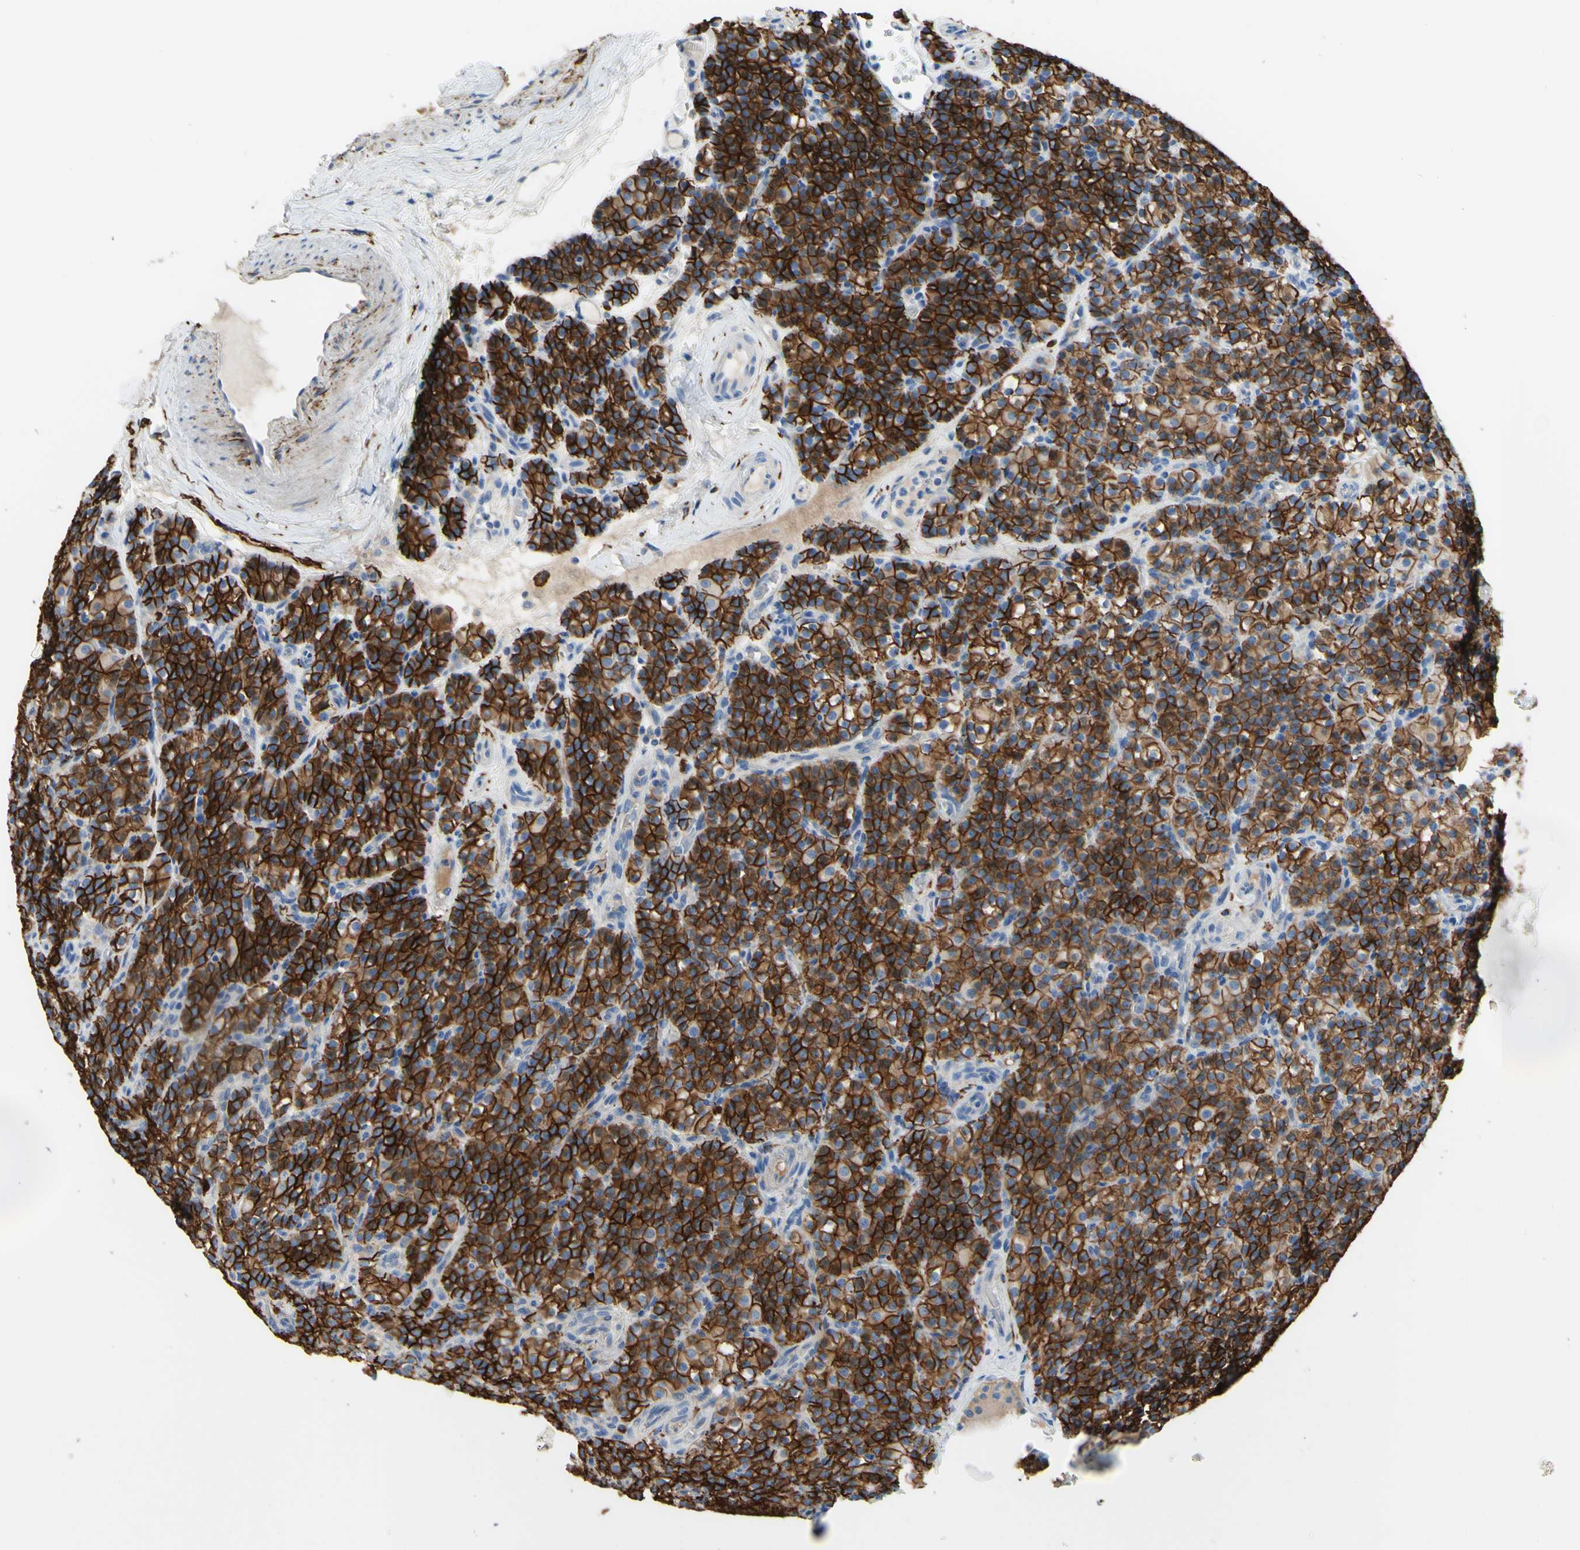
{"staining": {"intensity": "strong", "quantity": ">75%", "location": "cytoplasmic/membranous"}, "tissue": "parathyroid gland", "cell_type": "Glandular cells", "image_type": "normal", "snomed": [{"axis": "morphology", "description": "Normal tissue, NOS"}, {"axis": "topography", "description": "Parathyroid gland"}], "caption": "Parathyroid gland stained for a protein (brown) displays strong cytoplasmic/membranous positive positivity in about >75% of glandular cells.", "gene": "ALCAM", "patient": {"sex": "female", "age": 57}}